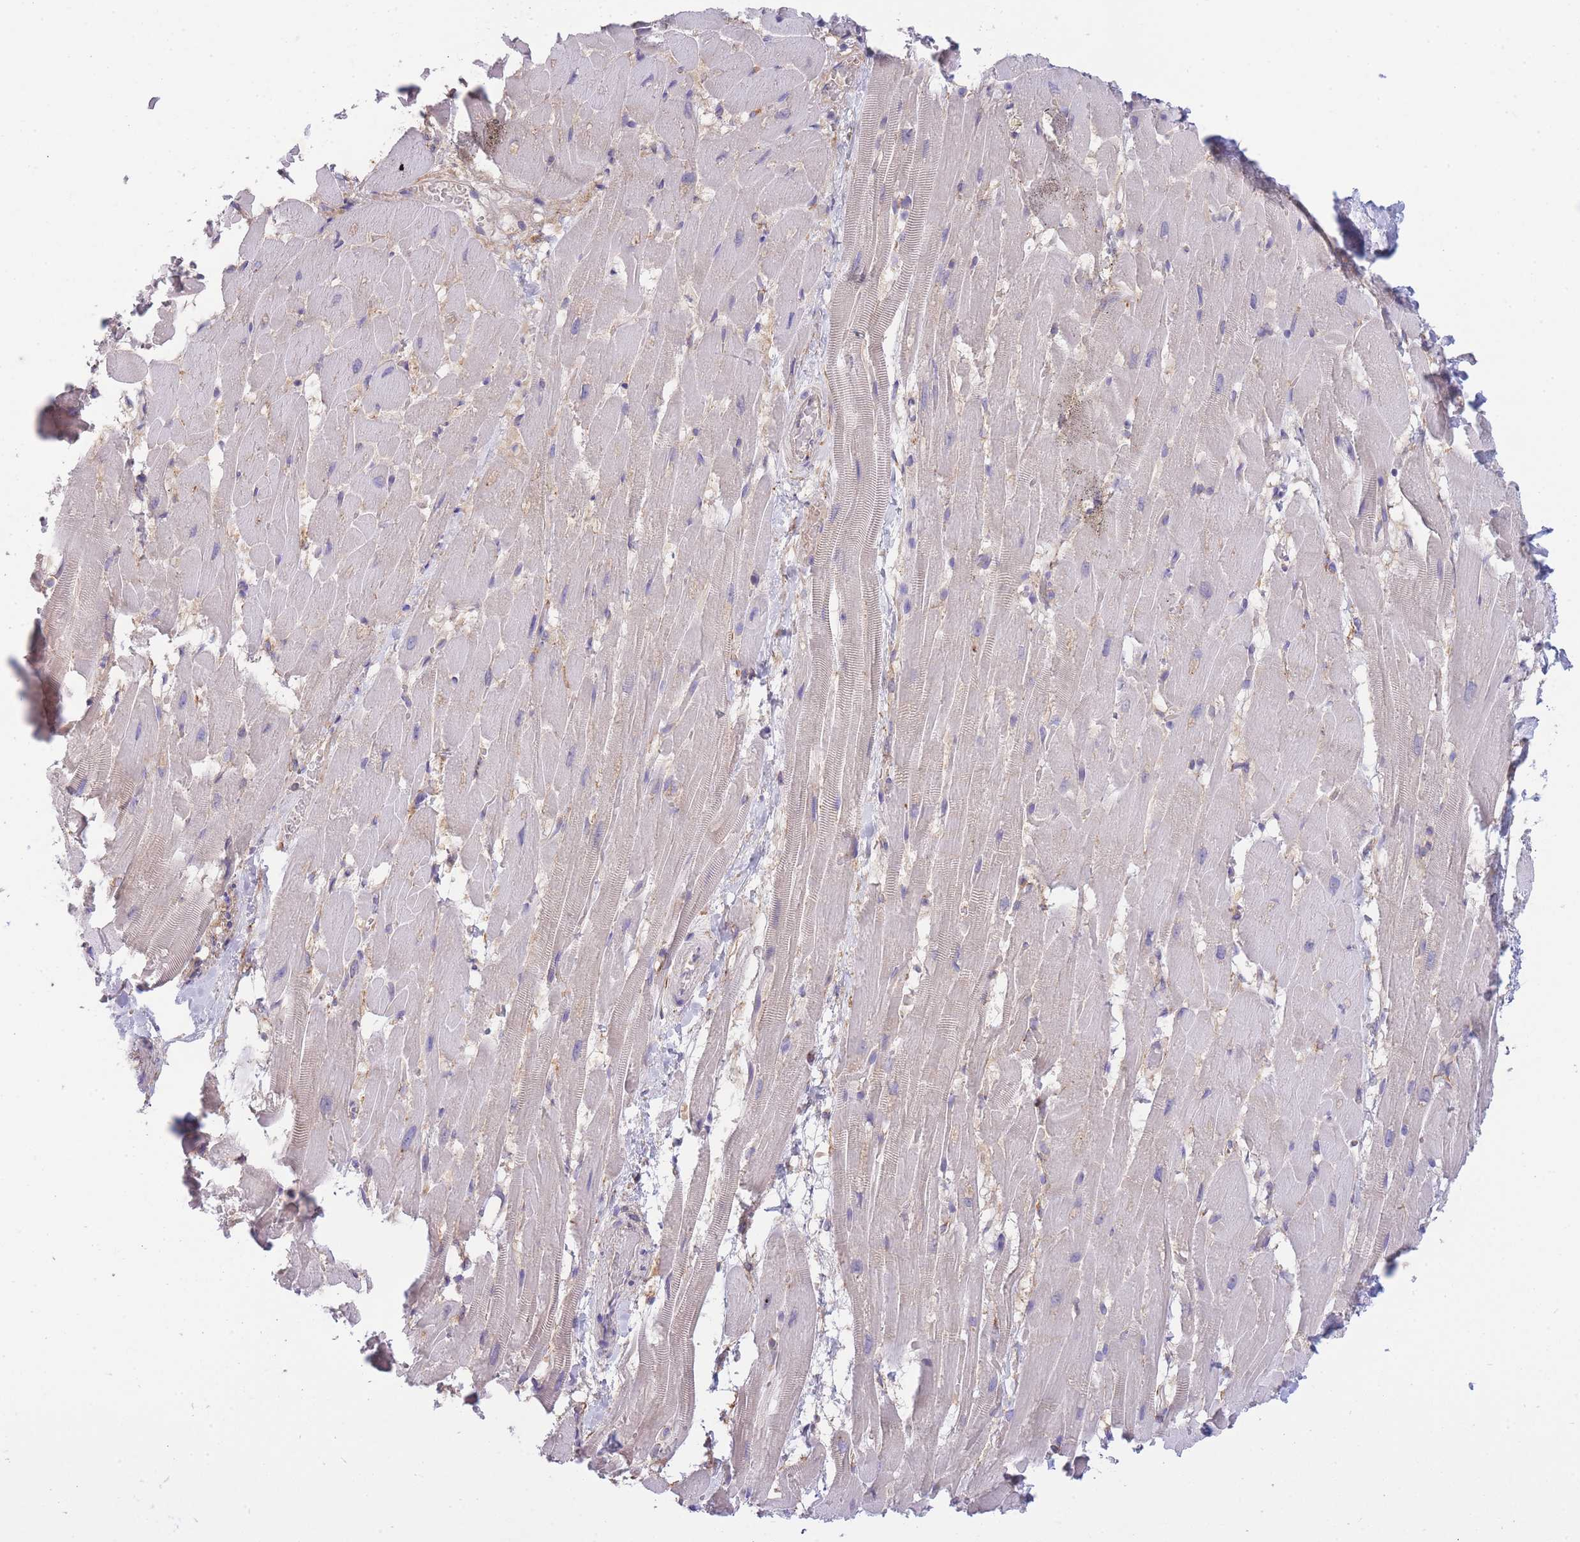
{"staining": {"intensity": "negative", "quantity": "none", "location": "none"}, "tissue": "heart muscle", "cell_type": "Cardiomyocytes", "image_type": "normal", "snomed": [{"axis": "morphology", "description": "Normal tissue, NOS"}, {"axis": "topography", "description": "Heart"}], "caption": "A micrograph of heart muscle stained for a protein displays no brown staining in cardiomyocytes.", "gene": "COPG1", "patient": {"sex": "male", "age": 37}}